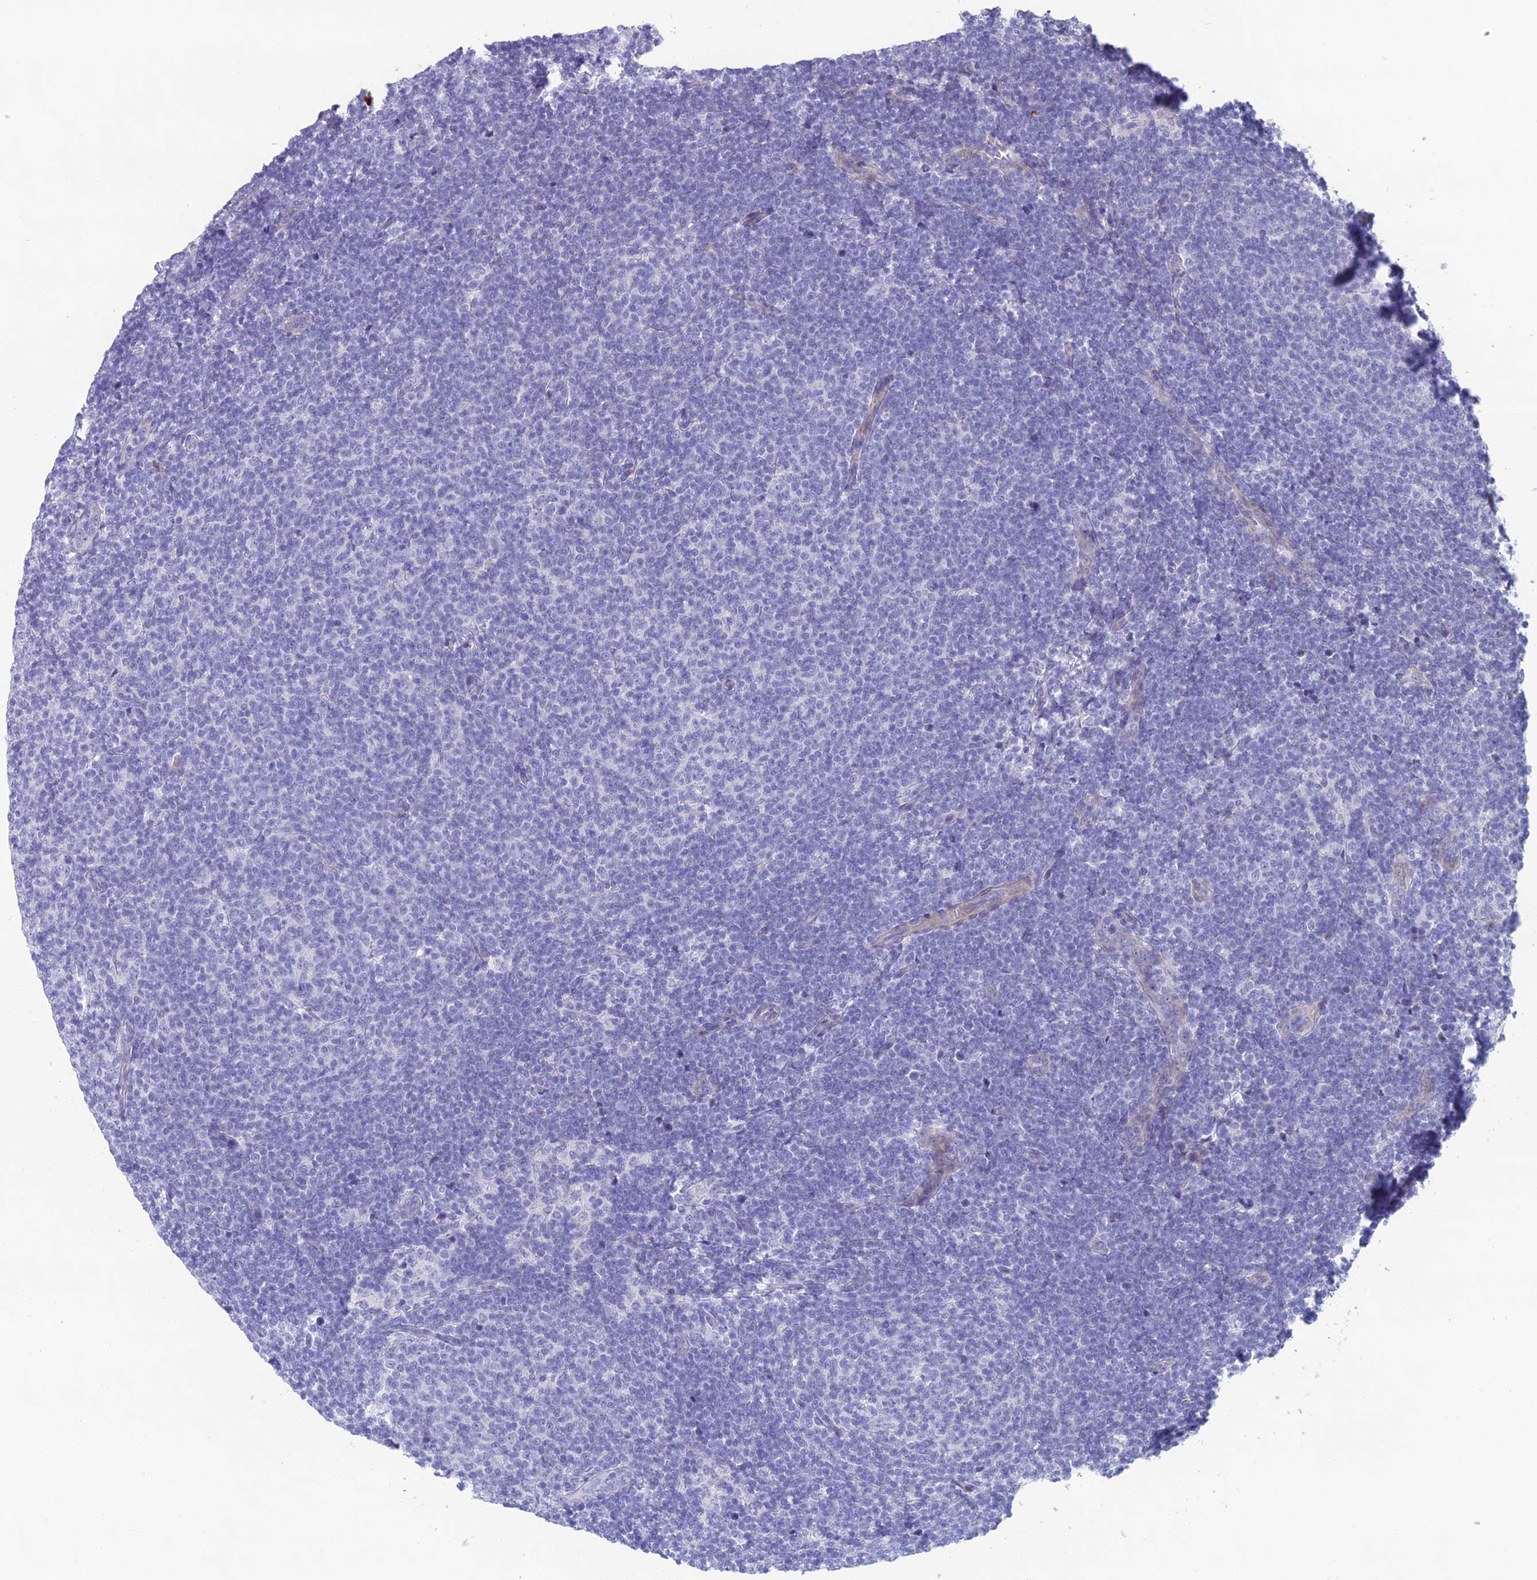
{"staining": {"intensity": "negative", "quantity": "none", "location": "none"}, "tissue": "lymphoma", "cell_type": "Tumor cells", "image_type": "cancer", "snomed": [{"axis": "morphology", "description": "Malignant lymphoma, non-Hodgkin's type, Low grade"}, {"axis": "topography", "description": "Lymph node"}], "caption": "High power microscopy micrograph of an immunohistochemistry (IHC) histopathology image of lymphoma, revealing no significant expression in tumor cells.", "gene": "OR56B1", "patient": {"sex": "male", "age": 66}}